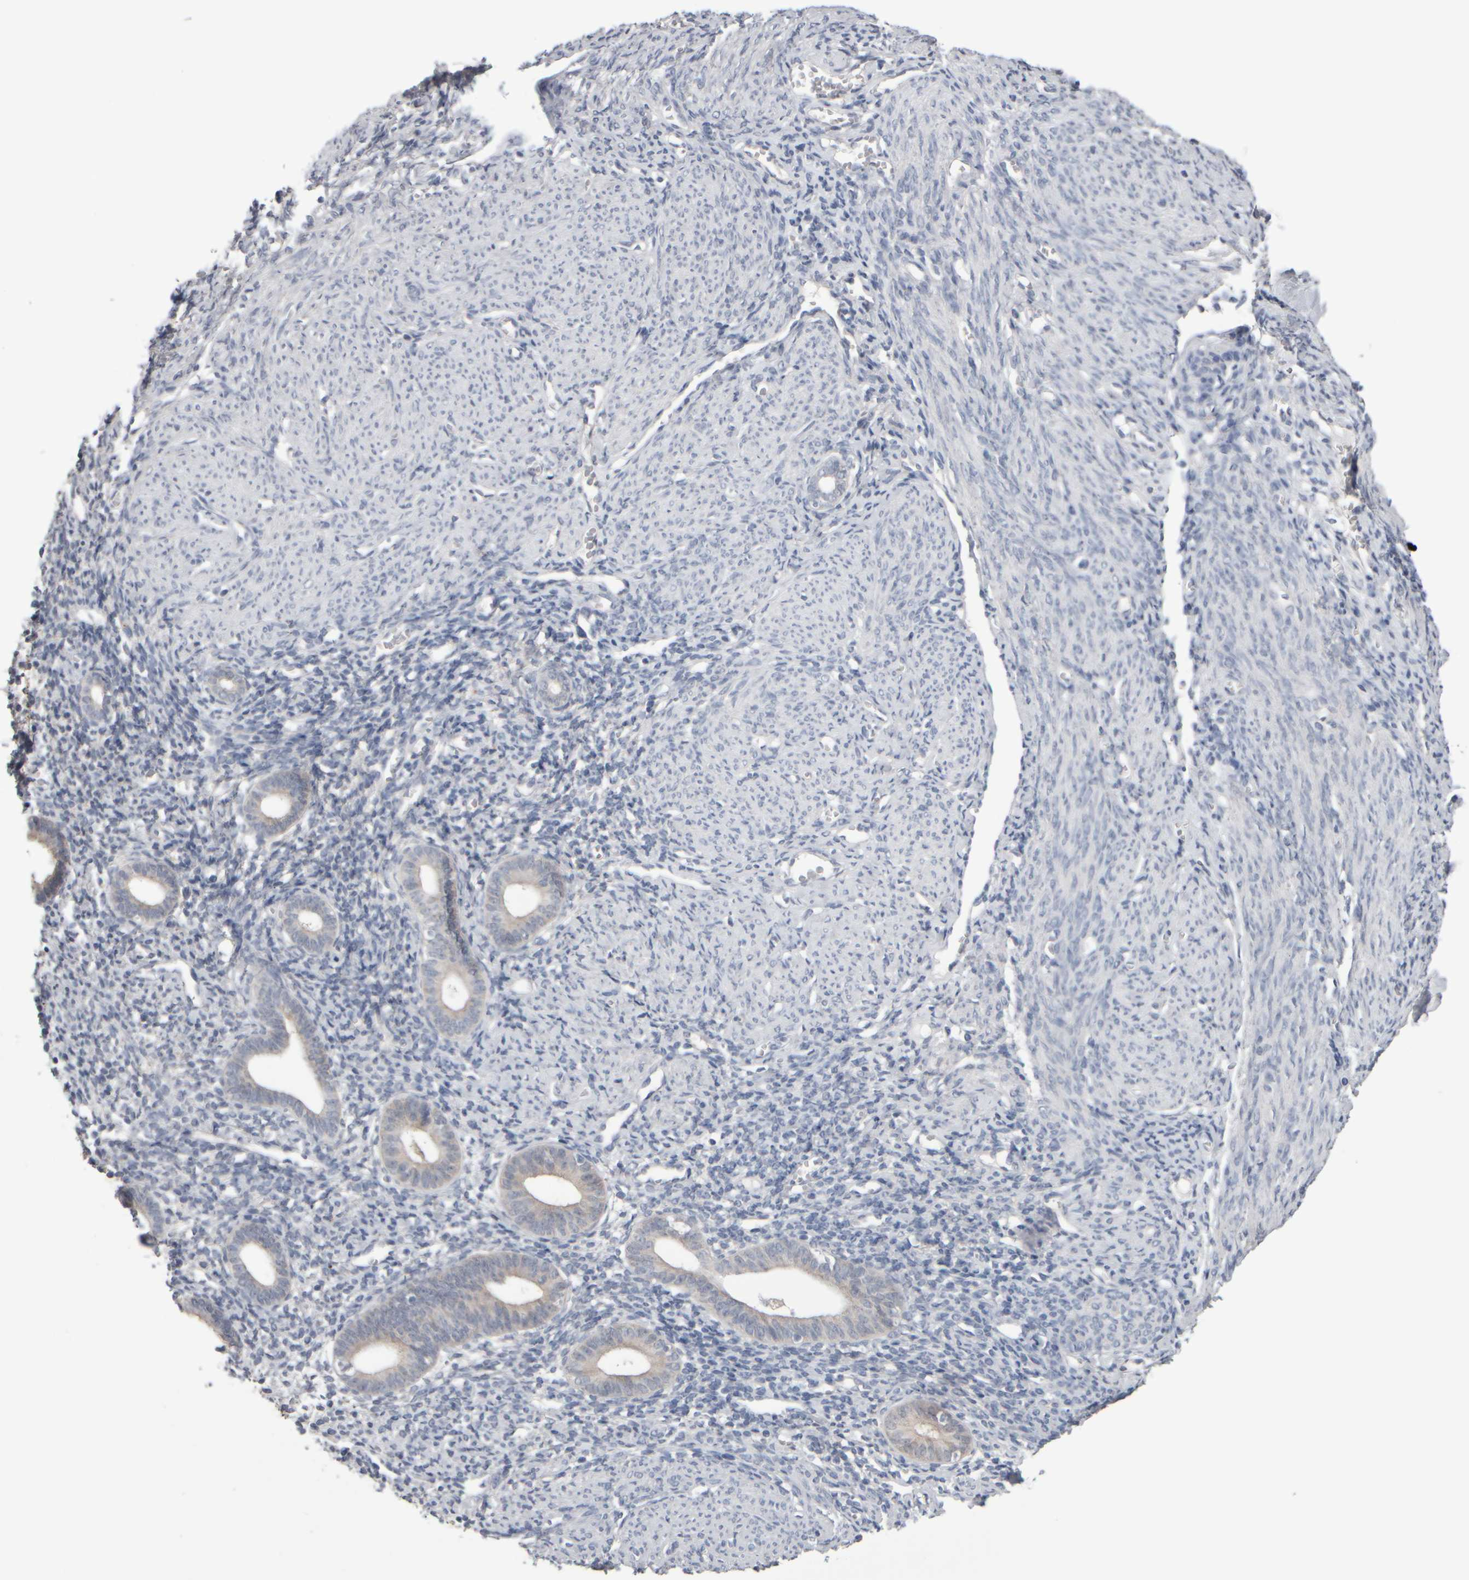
{"staining": {"intensity": "negative", "quantity": "none", "location": "none"}, "tissue": "endometrium", "cell_type": "Cells in endometrial stroma", "image_type": "normal", "snomed": [{"axis": "morphology", "description": "Normal tissue, NOS"}, {"axis": "morphology", "description": "Adenocarcinoma, NOS"}, {"axis": "topography", "description": "Endometrium"}], "caption": "Immunohistochemistry photomicrograph of normal endometrium: human endometrium stained with DAB (3,3'-diaminobenzidine) exhibits no significant protein expression in cells in endometrial stroma.", "gene": "EPHX2", "patient": {"sex": "female", "age": 57}}